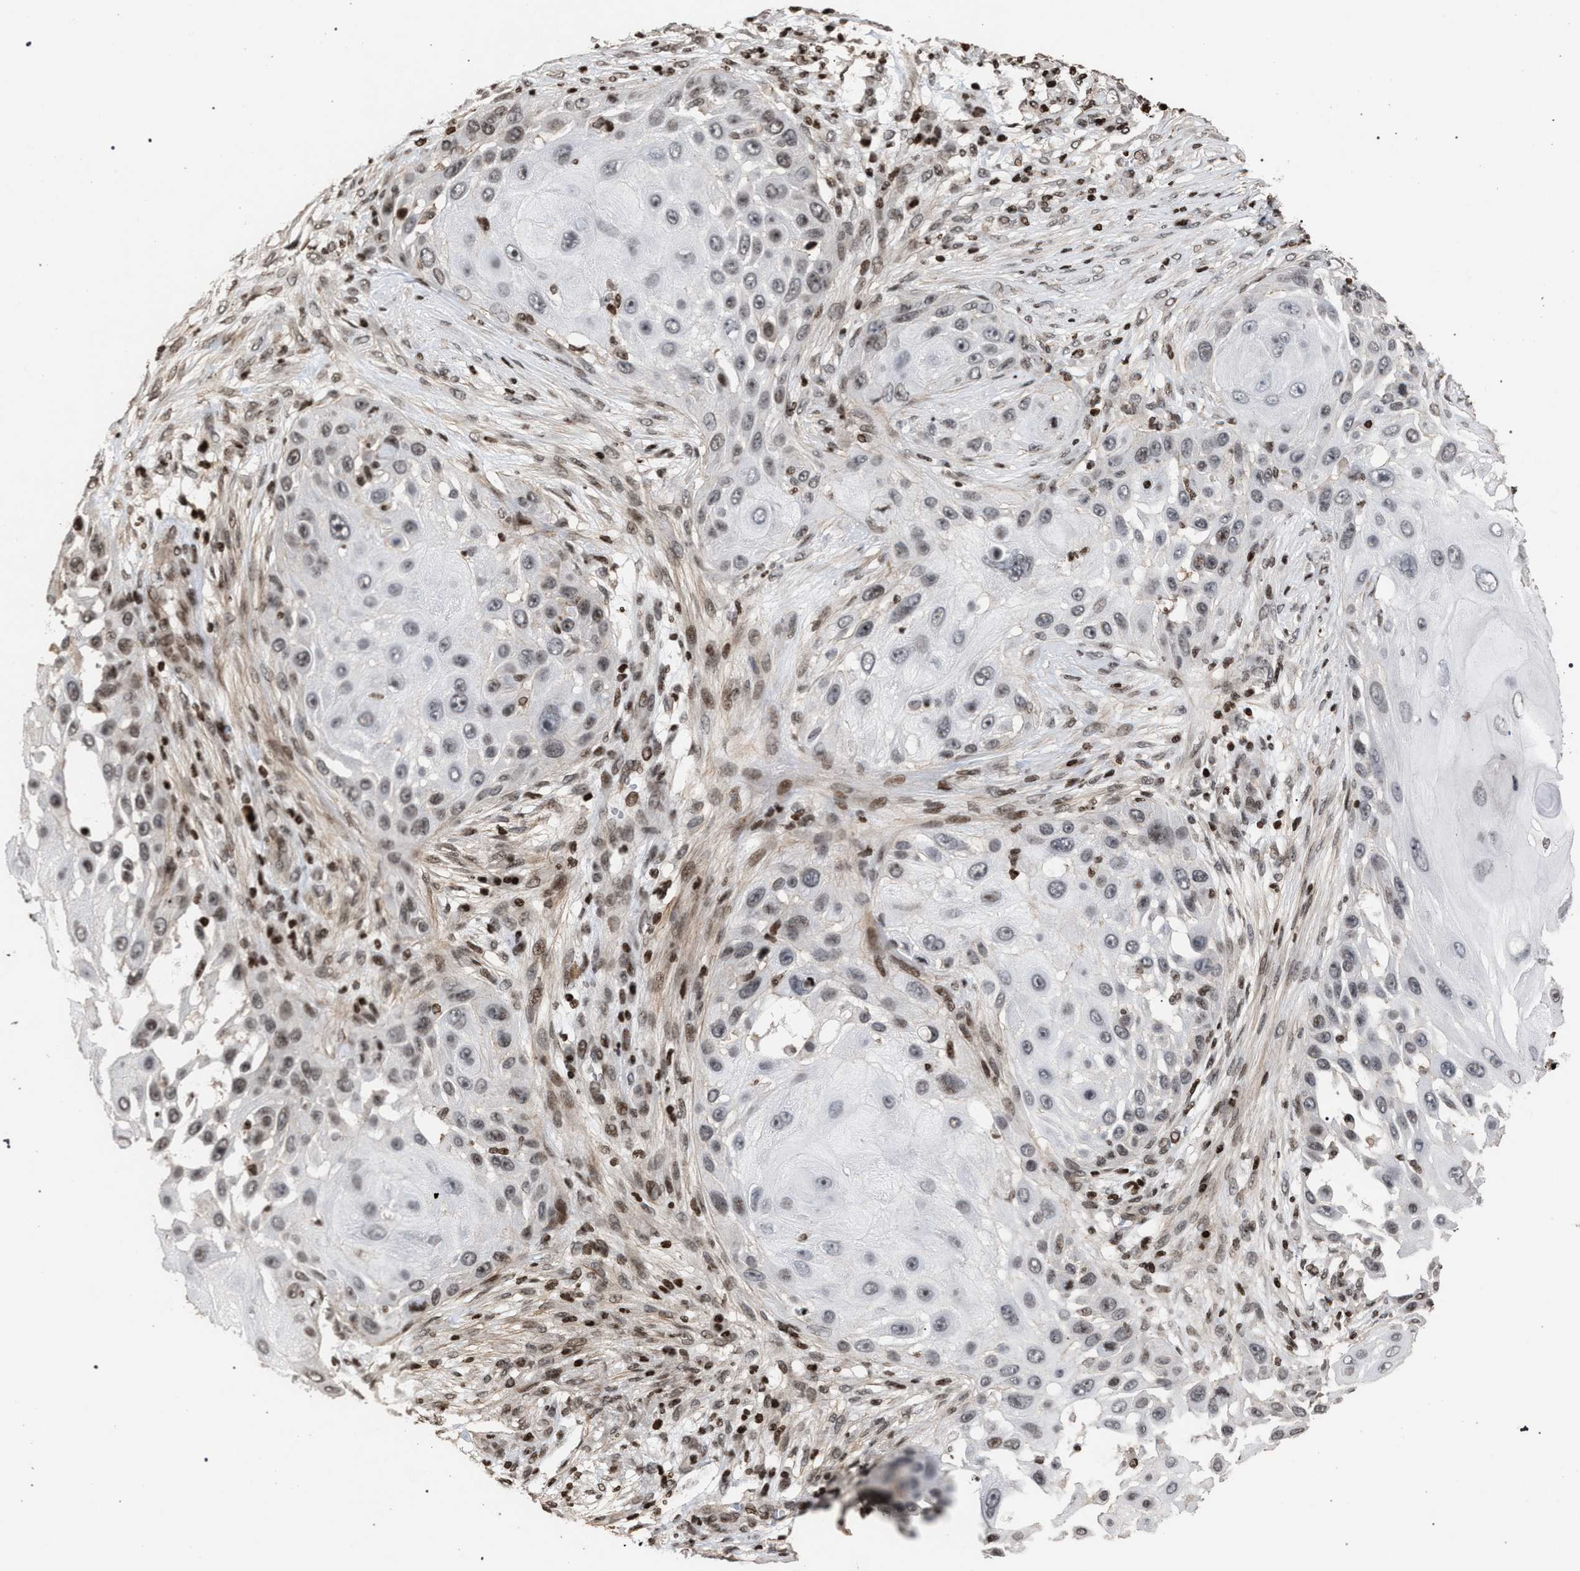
{"staining": {"intensity": "weak", "quantity": ">75%", "location": "nuclear"}, "tissue": "skin cancer", "cell_type": "Tumor cells", "image_type": "cancer", "snomed": [{"axis": "morphology", "description": "Squamous cell carcinoma, NOS"}, {"axis": "topography", "description": "Skin"}], "caption": "Protein expression analysis of human skin squamous cell carcinoma reveals weak nuclear positivity in about >75% of tumor cells.", "gene": "FOXD3", "patient": {"sex": "female", "age": 44}}